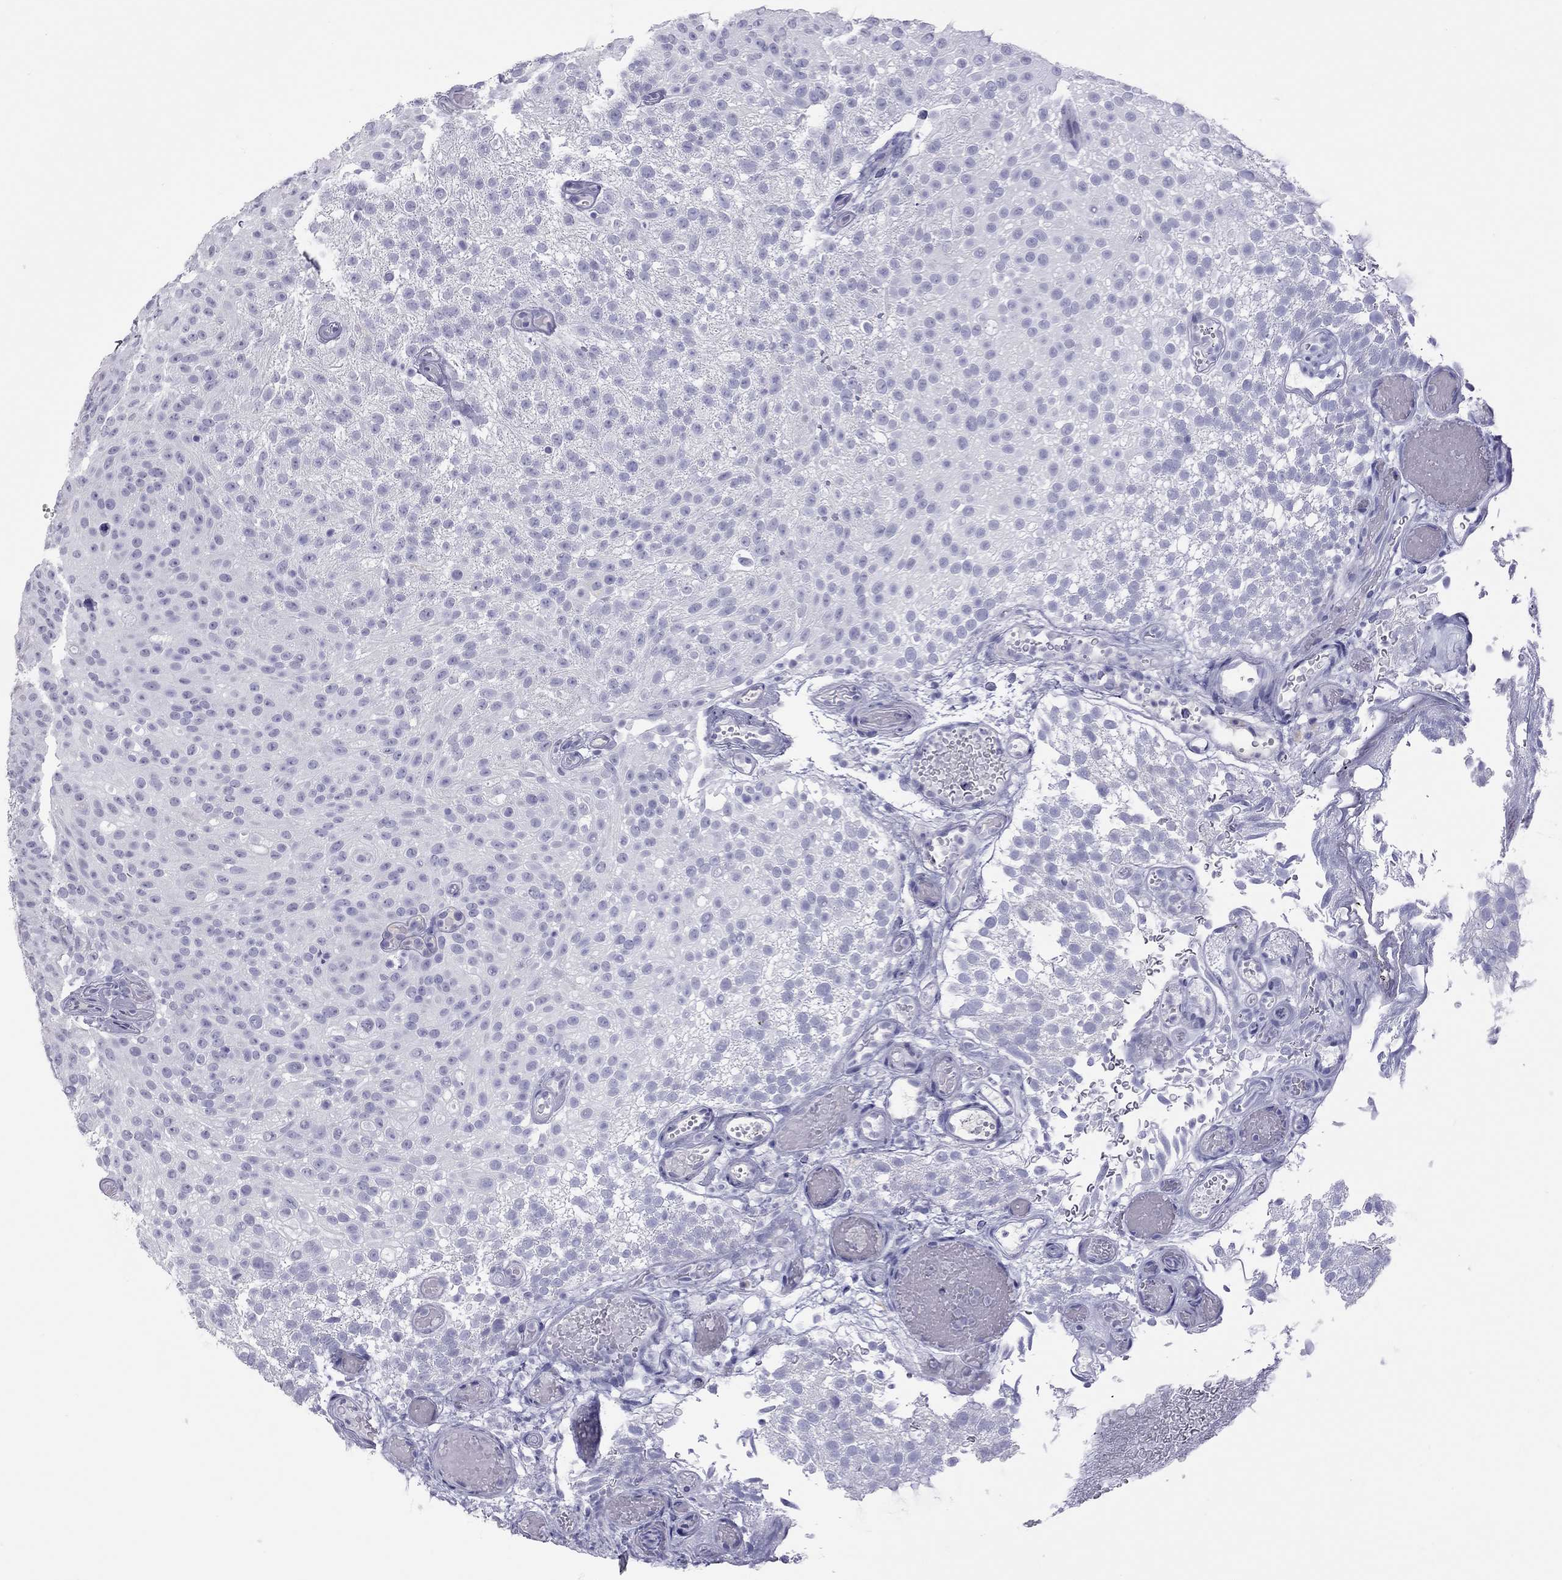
{"staining": {"intensity": "negative", "quantity": "none", "location": "none"}, "tissue": "urothelial cancer", "cell_type": "Tumor cells", "image_type": "cancer", "snomed": [{"axis": "morphology", "description": "Urothelial carcinoma, Low grade"}, {"axis": "topography", "description": "Urinary bladder"}], "caption": "A high-resolution image shows IHC staining of urothelial carcinoma (low-grade), which exhibits no significant positivity in tumor cells.", "gene": "STAG3", "patient": {"sex": "male", "age": 78}}